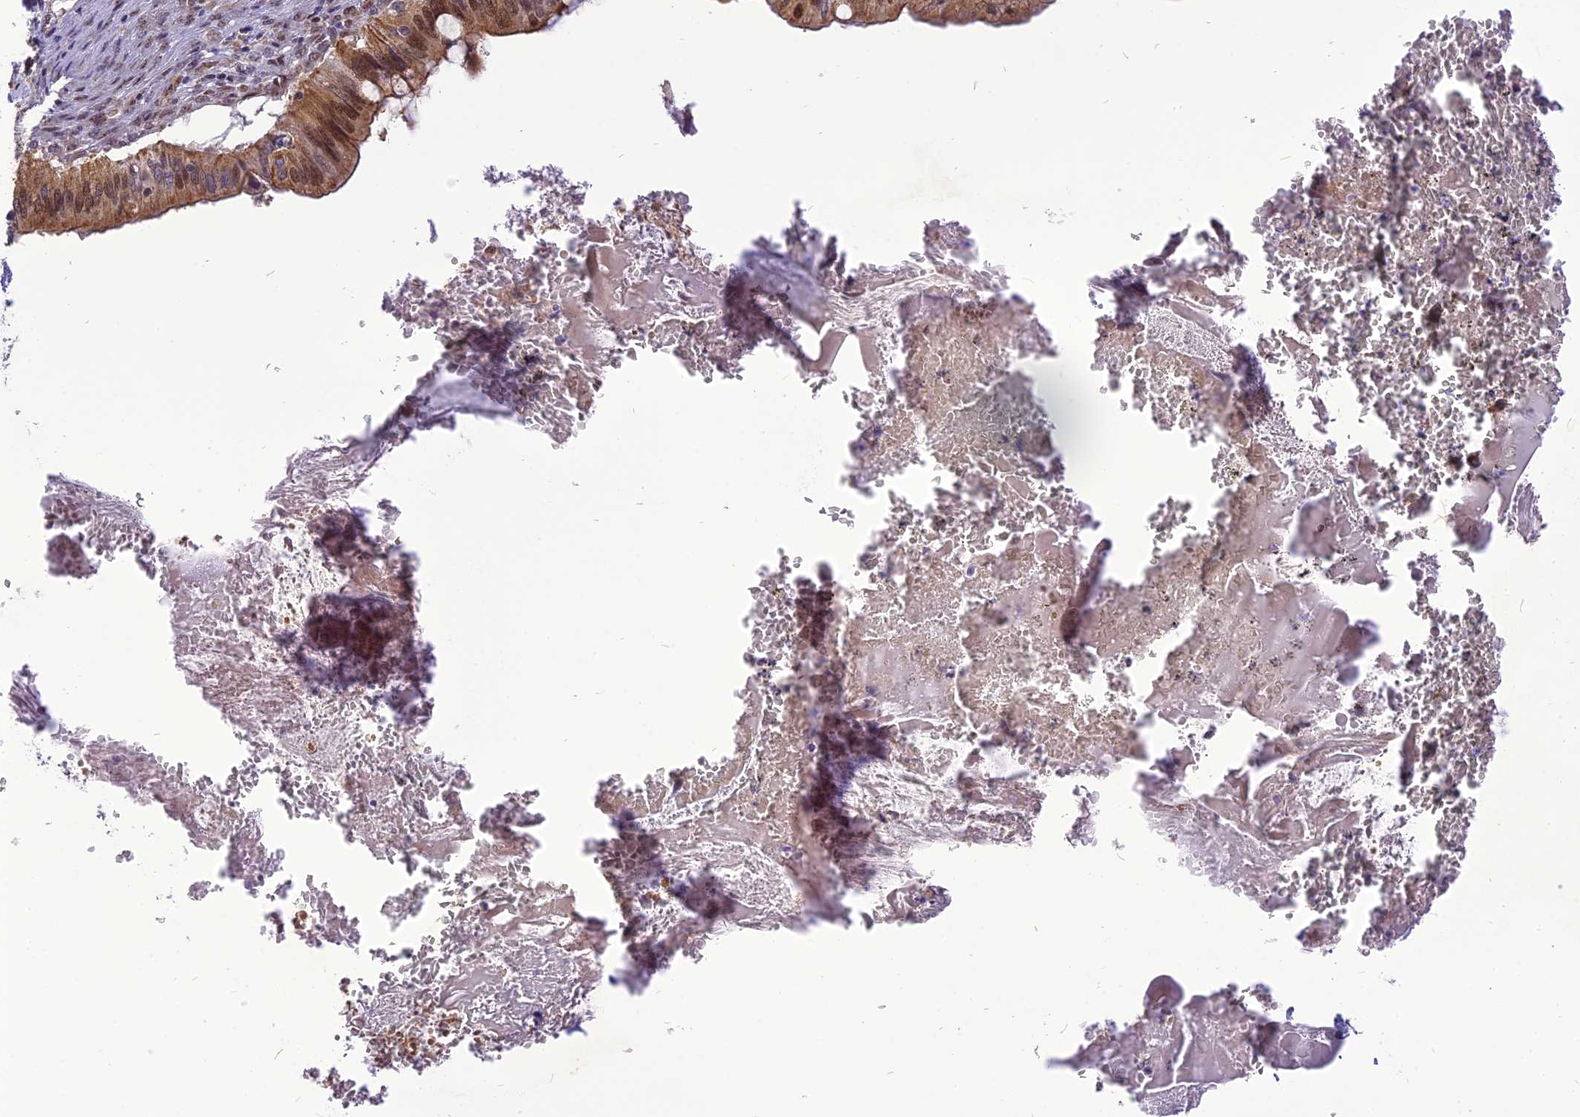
{"staining": {"intensity": "strong", "quantity": "25%-75%", "location": "cytoplasmic/membranous,nuclear"}, "tissue": "cervical cancer", "cell_type": "Tumor cells", "image_type": "cancer", "snomed": [{"axis": "morphology", "description": "Adenocarcinoma, NOS"}, {"axis": "topography", "description": "Cervix"}], "caption": "A high-resolution photomicrograph shows immunohistochemistry staining of adenocarcinoma (cervical), which shows strong cytoplasmic/membranous and nuclear positivity in approximately 25%-75% of tumor cells.", "gene": "CMC1", "patient": {"sex": "female", "age": 42}}